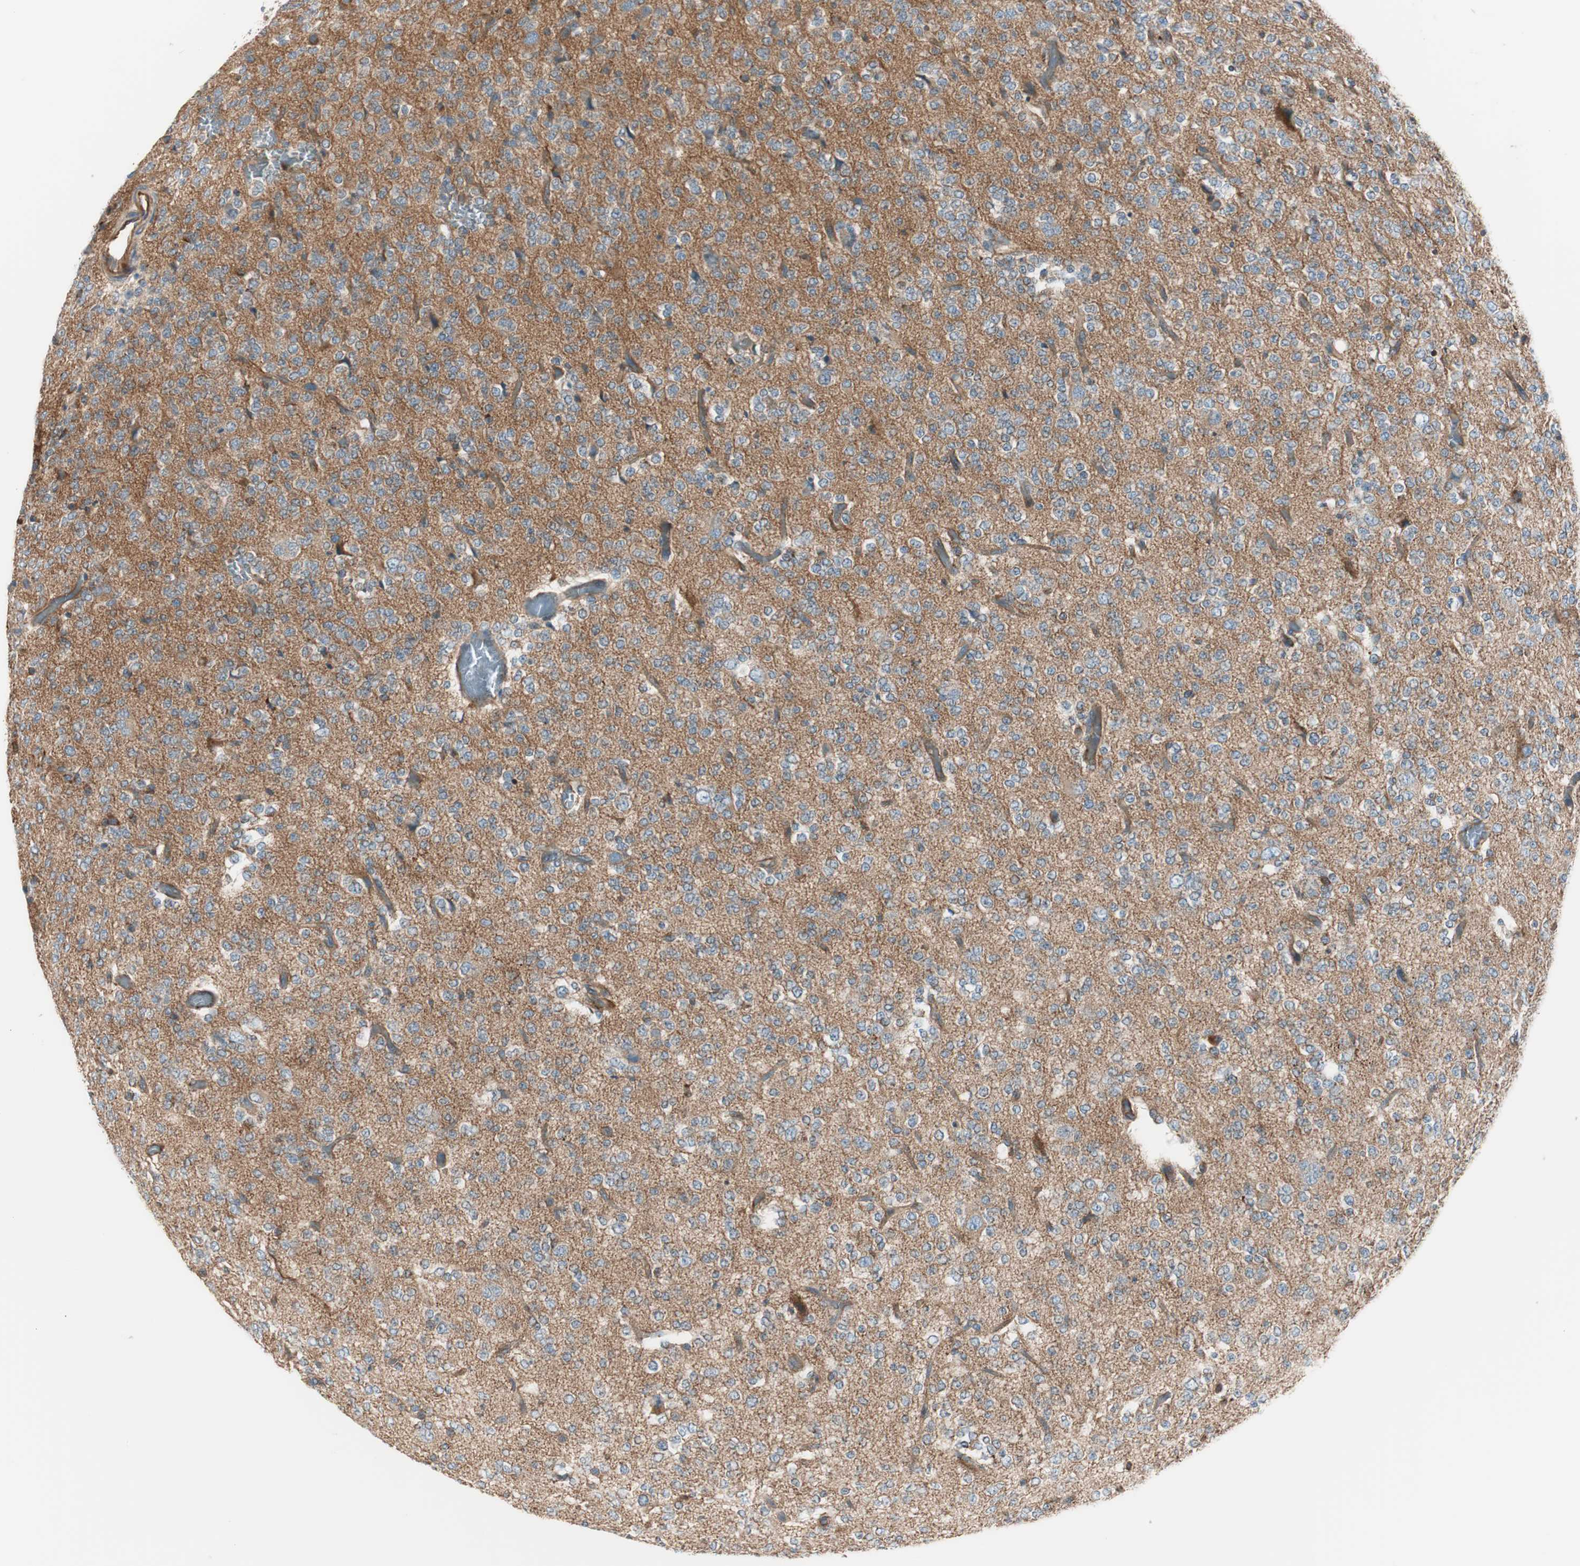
{"staining": {"intensity": "negative", "quantity": "none", "location": "none"}, "tissue": "glioma", "cell_type": "Tumor cells", "image_type": "cancer", "snomed": [{"axis": "morphology", "description": "Glioma, malignant, Low grade"}, {"axis": "topography", "description": "Brain"}], "caption": "Protein analysis of glioma shows no significant expression in tumor cells. Nuclei are stained in blue.", "gene": "SRCIN1", "patient": {"sex": "male", "age": 38}}